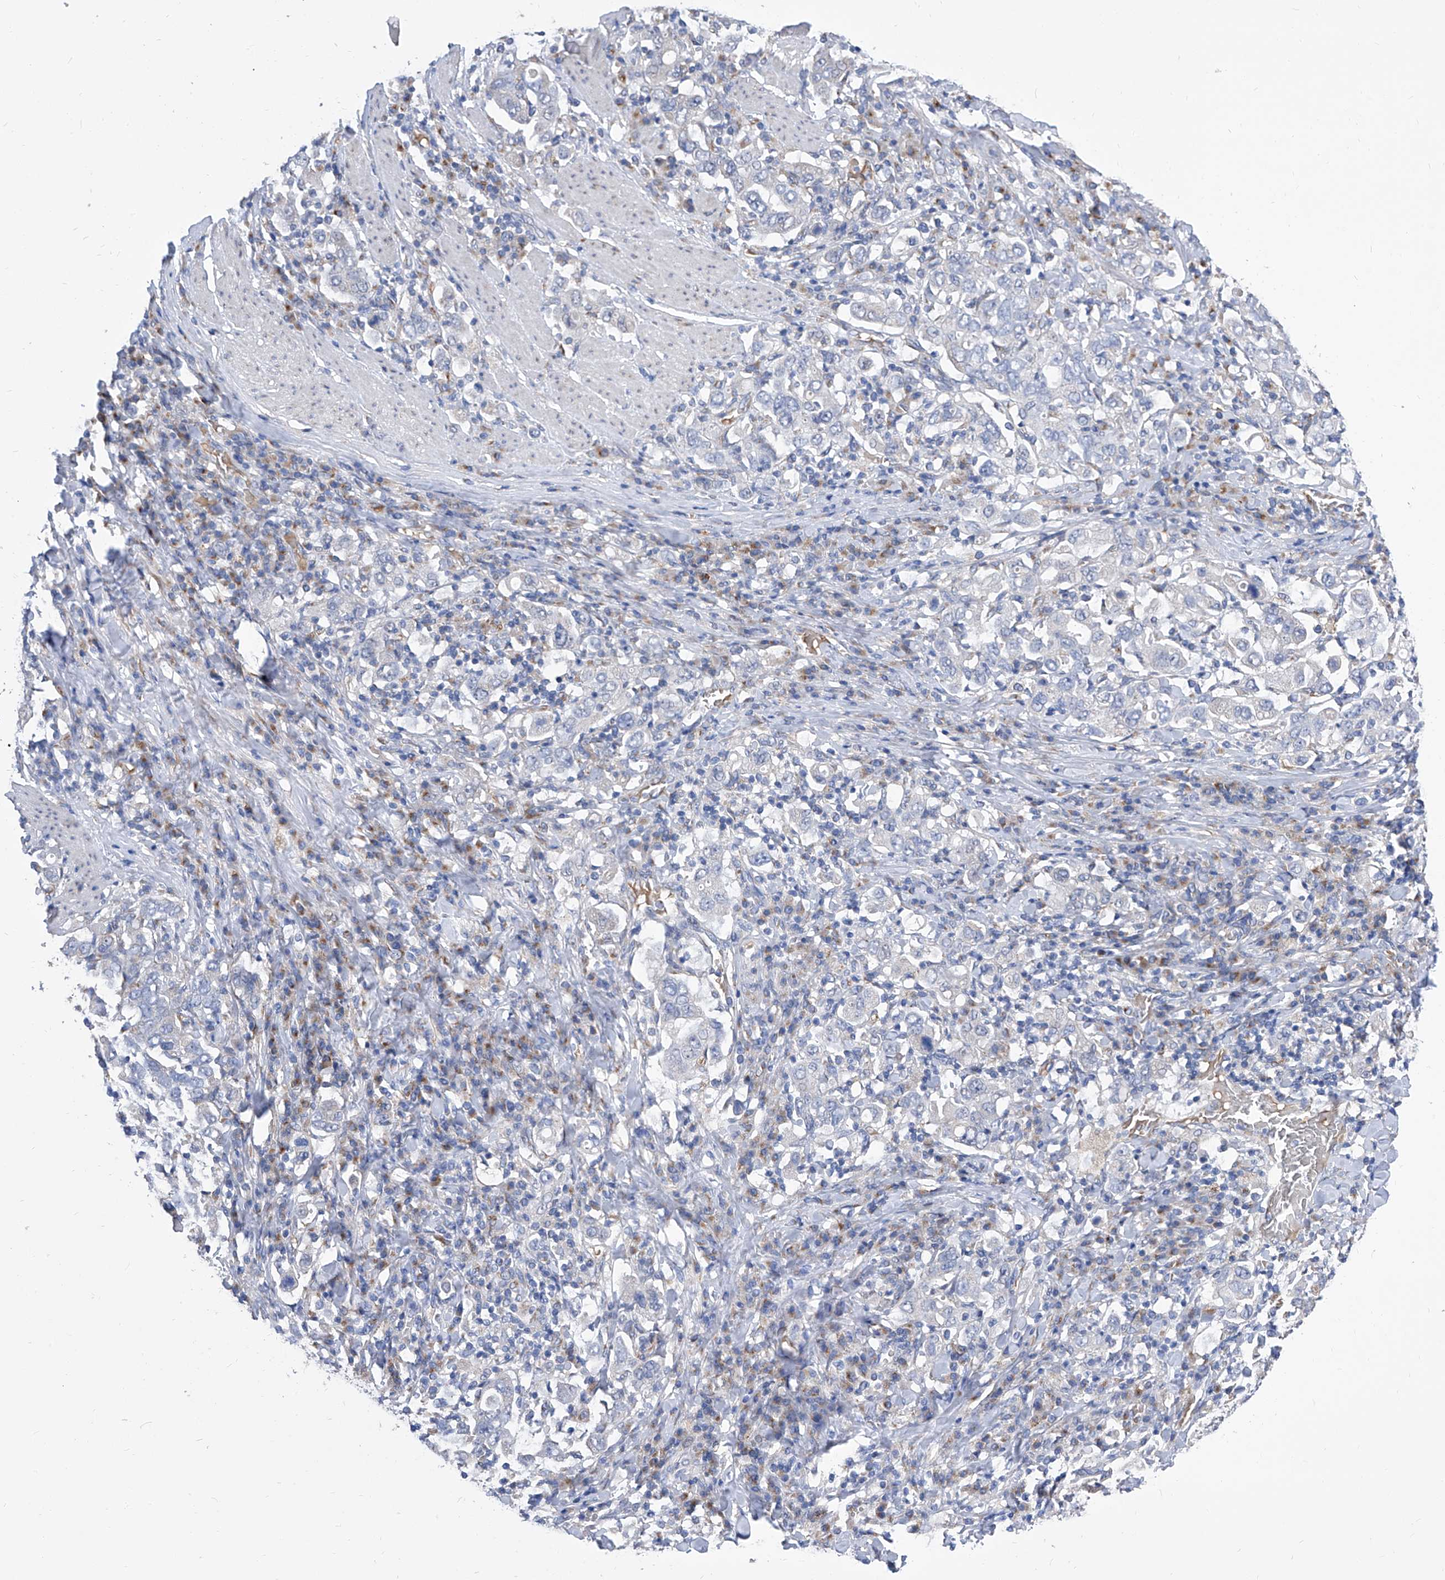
{"staining": {"intensity": "negative", "quantity": "none", "location": "none"}, "tissue": "stomach cancer", "cell_type": "Tumor cells", "image_type": "cancer", "snomed": [{"axis": "morphology", "description": "Adenocarcinoma, NOS"}, {"axis": "topography", "description": "Stomach, upper"}], "caption": "Stomach adenocarcinoma was stained to show a protein in brown. There is no significant expression in tumor cells.", "gene": "TJAP1", "patient": {"sex": "male", "age": 62}}